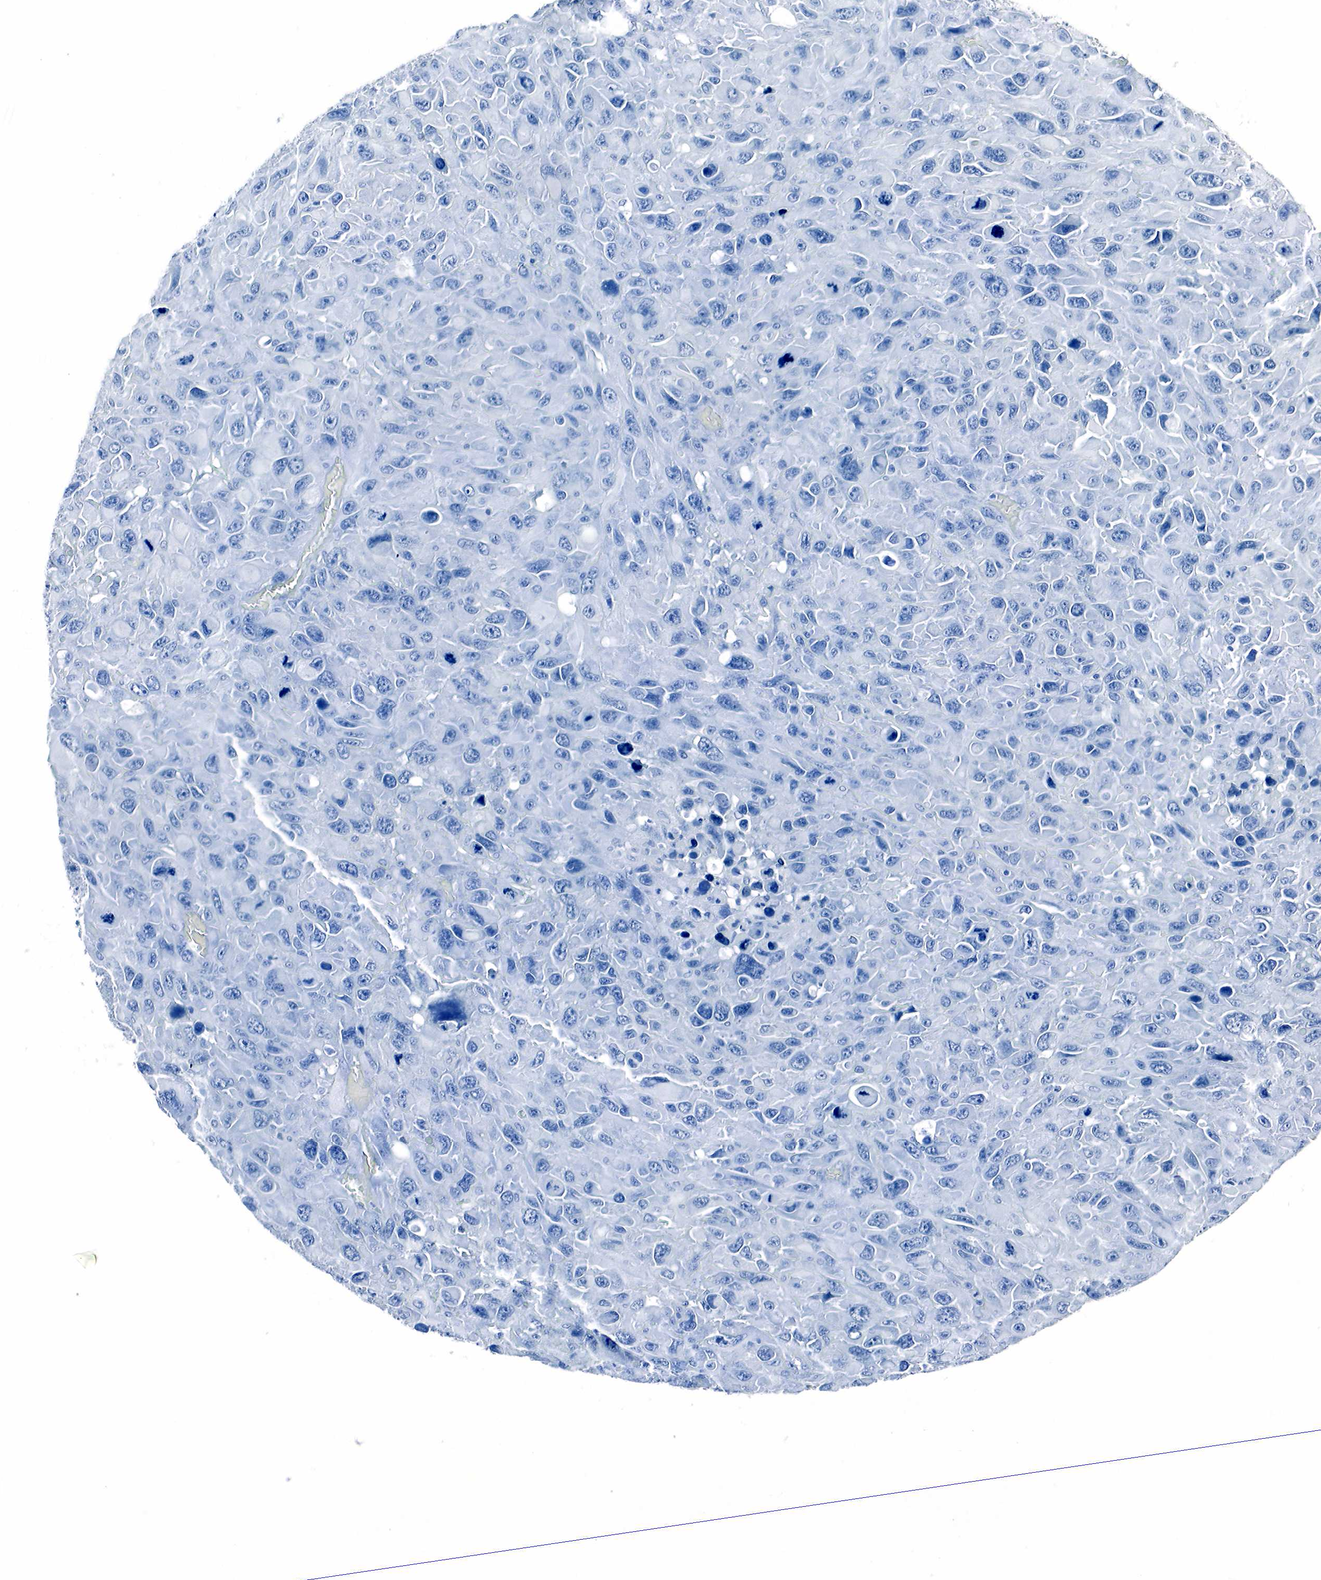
{"staining": {"intensity": "negative", "quantity": "none", "location": "none"}, "tissue": "renal cancer", "cell_type": "Tumor cells", "image_type": "cancer", "snomed": [{"axis": "morphology", "description": "Adenocarcinoma, NOS"}, {"axis": "topography", "description": "Kidney"}], "caption": "Human renal adenocarcinoma stained for a protein using immunohistochemistry (IHC) demonstrates no positivity in tumor cells.", "gene": "GCG", "patient": {"sex": "male", "age": 79}}